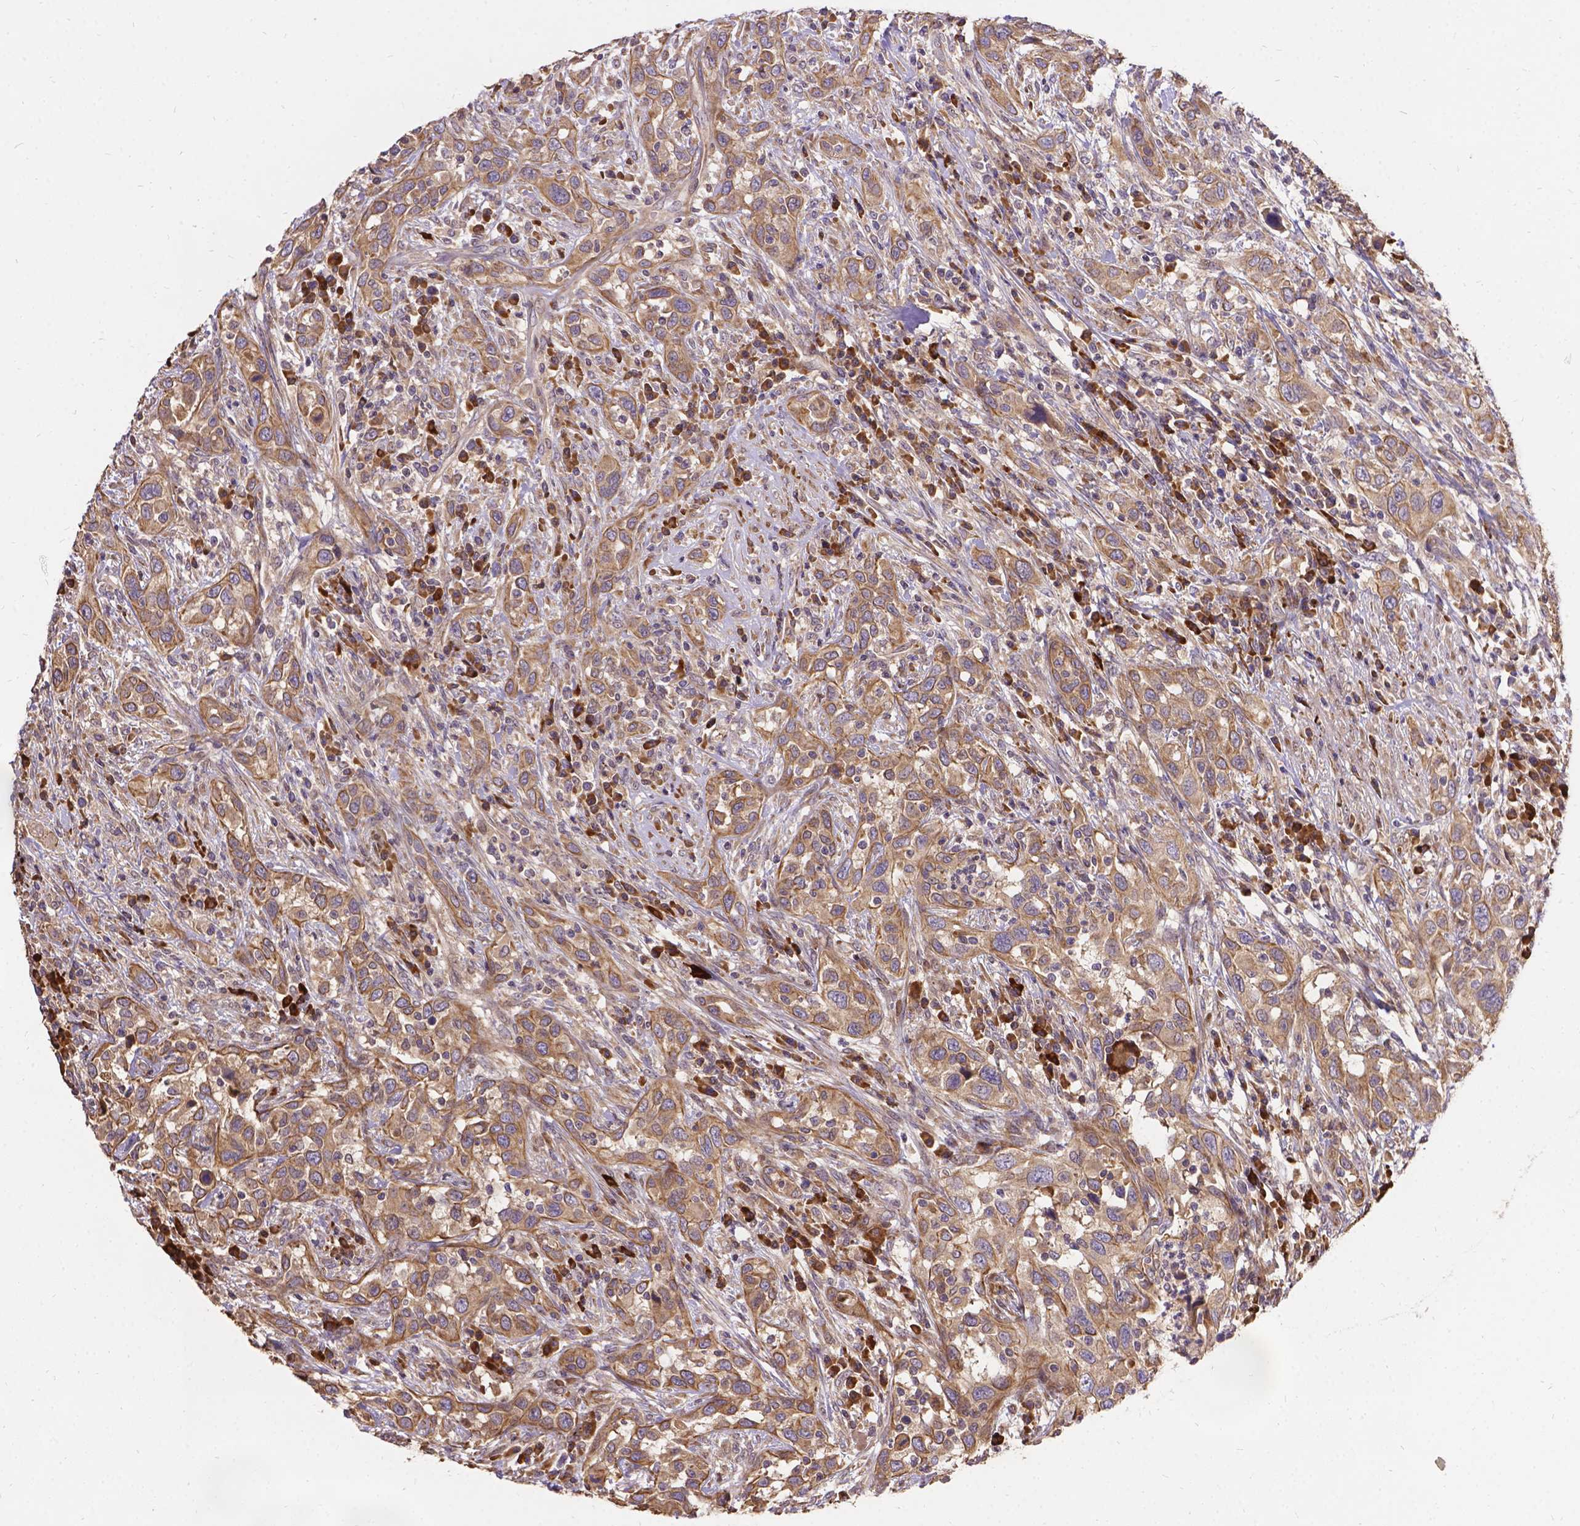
{"staining": {"intensity": "weak", "quantity": ">75%", "location": "cytoplasmic/membranous"}, "tissue": "urothelial cancer", "cell_type": "Tumor cells", "image_type": "cancer", "snomed": [{"axis": "morphology", "description": "Urothelial carcinoma, NOS"}, {"axis": "morphology", "description": "Urothelial carcinoma, High grade"}, {"axis": "topography", "description": "Urinary bladder"}], "caption": "Brown immunohistochemical staining in human urothelial cancer exhibits weak cytoplasmic/membranous staining in about >75% of tumor cells.", "gene": "DENND6A", "patient": {"sex": "female", "age": 64}}